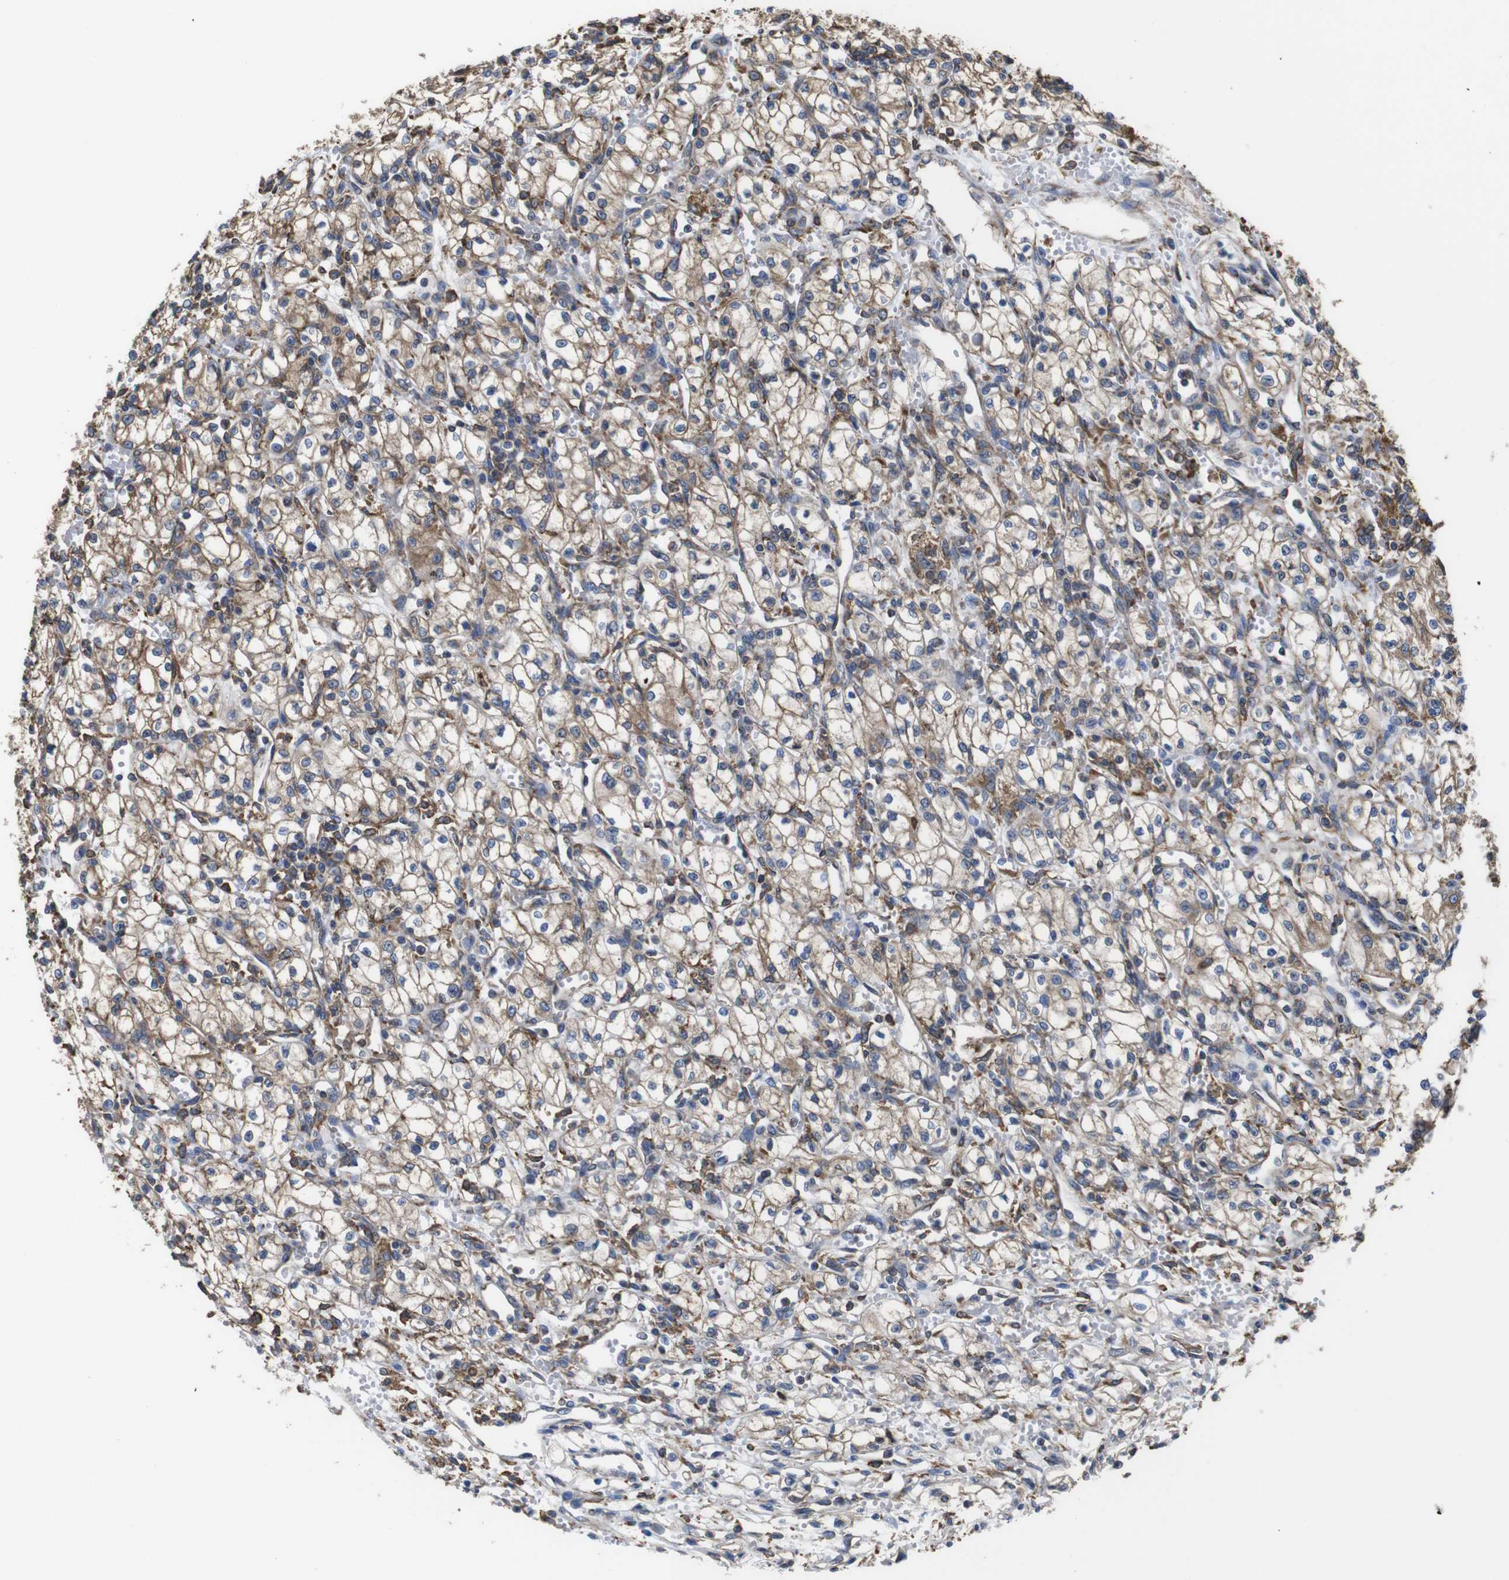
{"staining": {"intensity": "moderate", "quantity": ">75%", "location": "cytoplasmic/membranous"}, "tissue": "renal cancer", "cell_type": "Tumor cells", "image_type": "cancer", "snomed": [{"axis": "morphology", "description": "Normal tissue, NOS"}, {"axis": "morphology", "description": "Adenocarcinoma, NOS"}, {"axis": "topography", "description": "Kidney"}], "caption": "Protein staining displays moderate cytoplasmic/membranous expression in about >75% of tumor cells in renal adenocarcinoma.", "gene": "PPIB", "patient": {"sex": "male", "age": 59}}